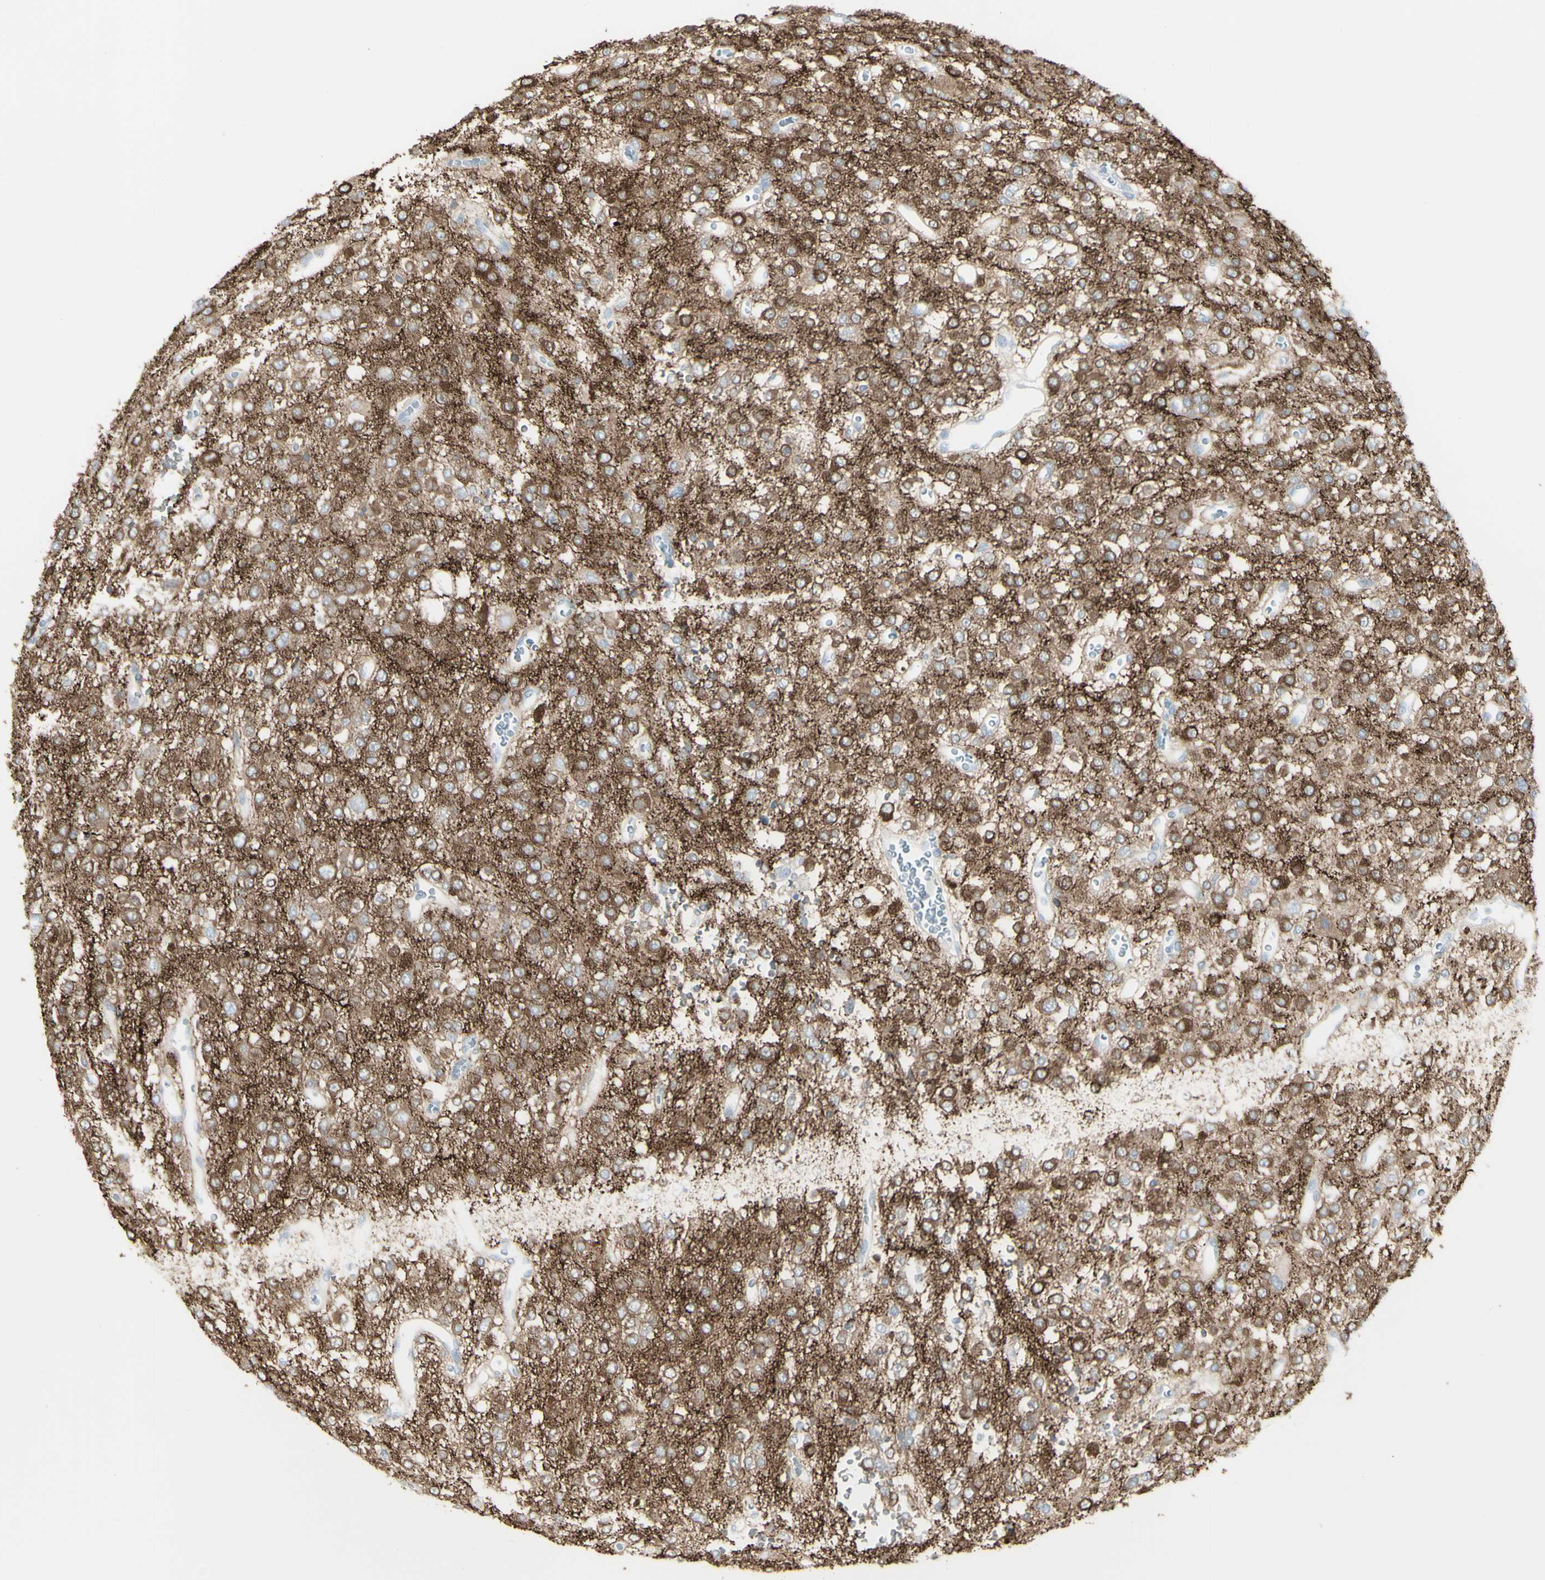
{"staining": {"intensity": "moderate", "quantity": ">75%", "location": "cytoplasmic/membranous"}, "tissue": "glioma", "cell_type": "Tumor cells", "image_type": "cancer", "snomed": [{"axis": "morphology", "description": "Glioma, malignant, Low grade"}, {"axis": "topography", "description": "Brain"}], "caption": "Moderate cytoplasmic/membranous staining for a protein is seen in approximately >75% of tumor cells of low-grade glioma (malignant) using immunohistochemistry (IHC).", "gene": "ENSG00000198211", "patient": {"sex": "male", "age": 38}}